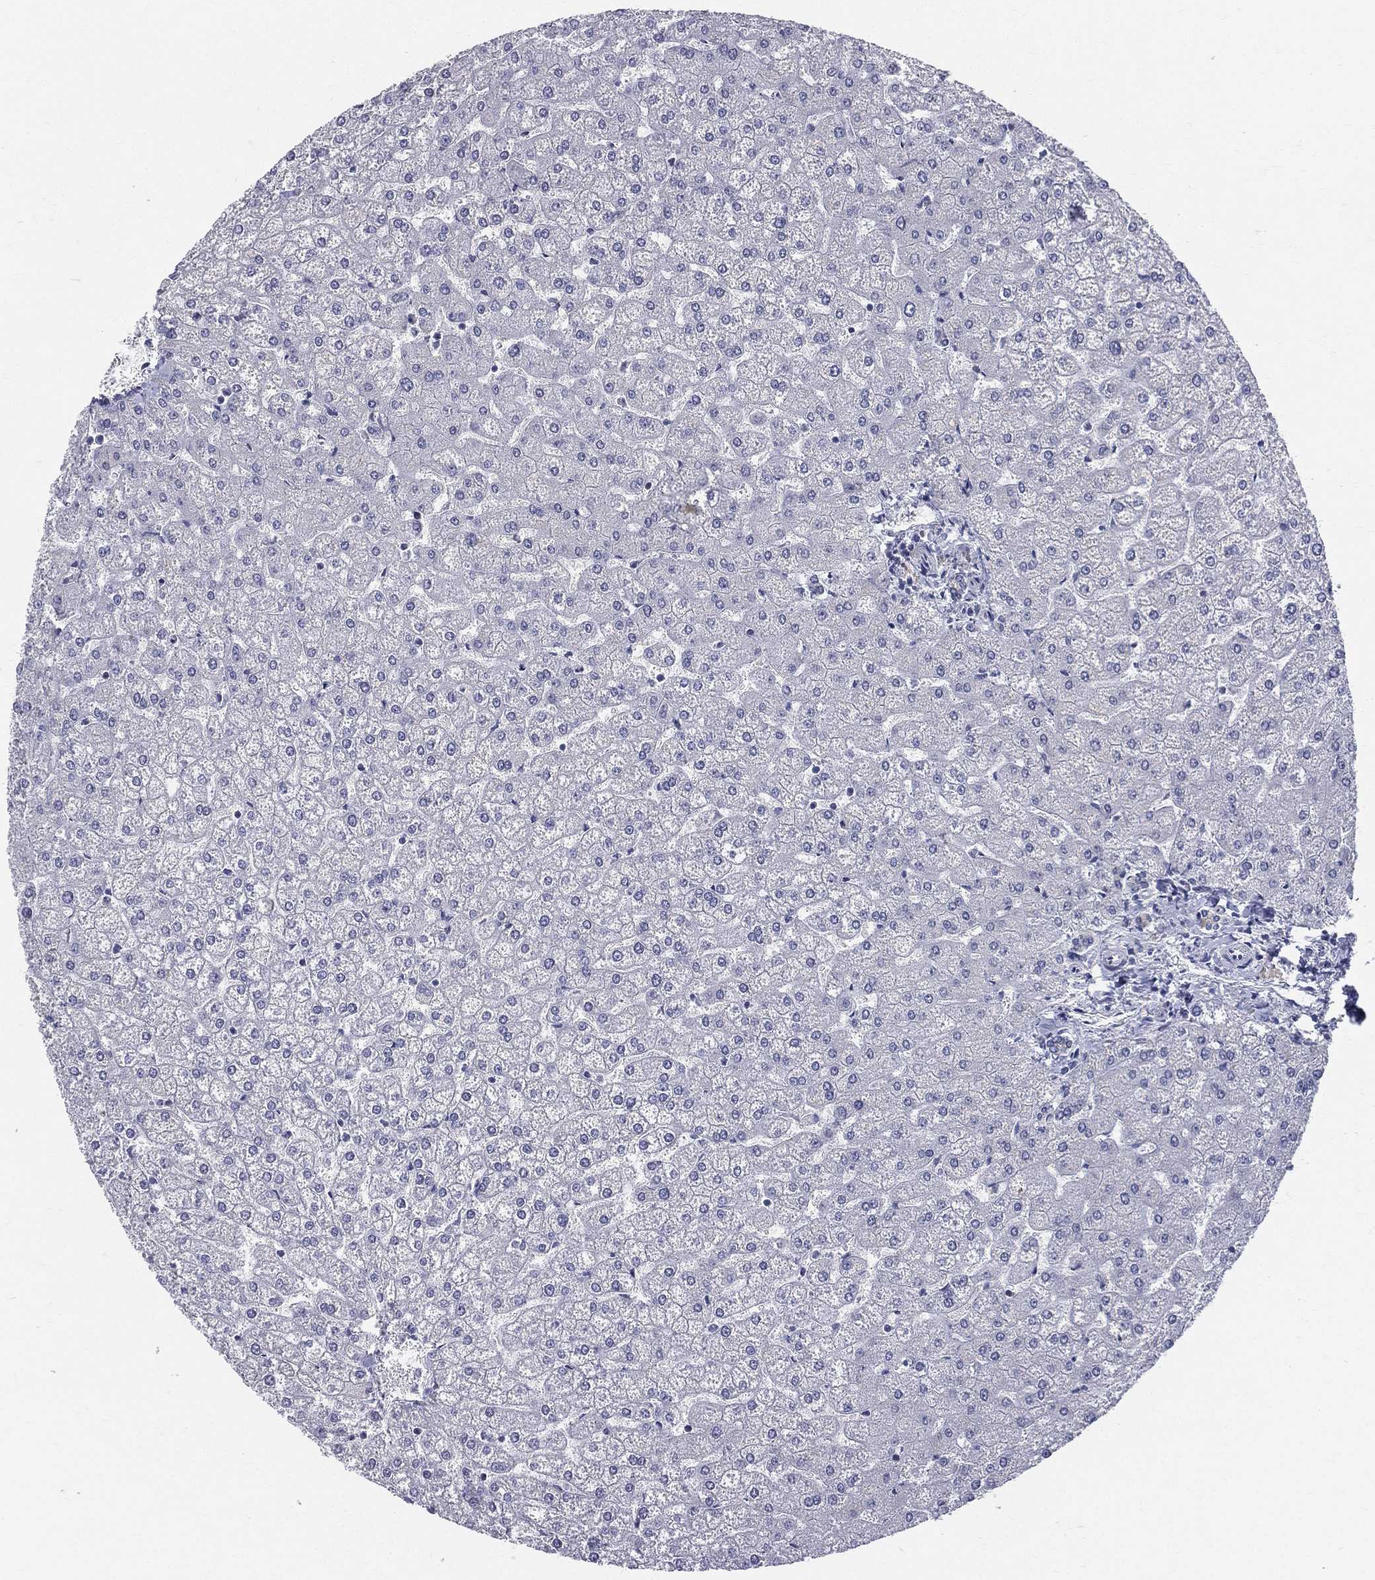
{"staining": {"intensity": "weak", "quantity": "<25%", "location": "cytoplasmic/membranous"}, "tissue": "liver", "cell_type": "Cholangiocytes", "image_type": "normal", "snomed": [{"axis": "morphology", "description": "Normal tissue, NOS"}, {"axis": "topography", "description": "Liver"}], "caption": "This is a histopathology image of IHC staining of benign liver, which shows no expression in cholangiocytes. The staining is performed using DAB brown chromogen with nuclei counter-stained in using hematoxylin.", "gene": "PWWP3A", "patient": {"sex": "female", "age": 32}}